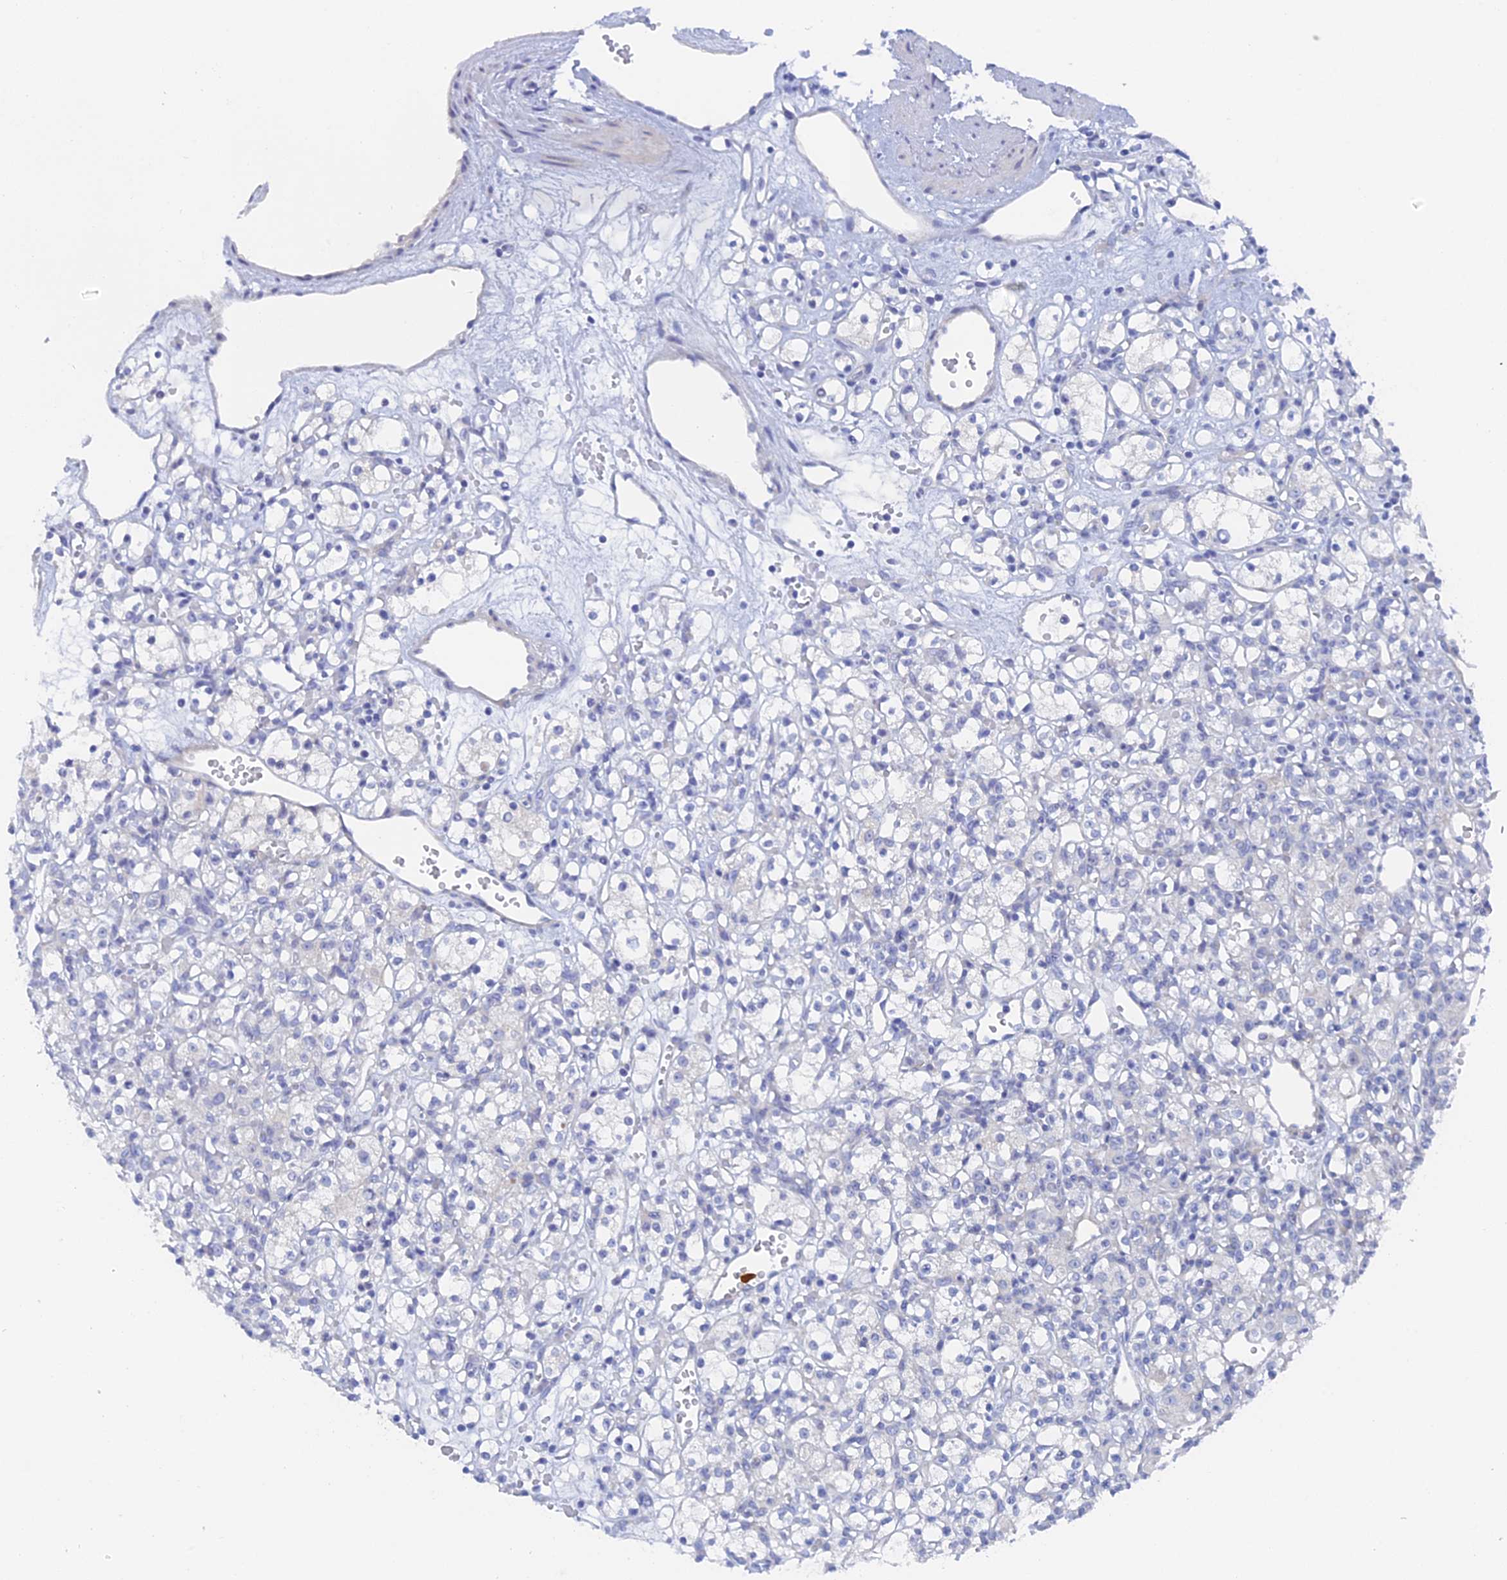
{"staining": {"intensity": "negative", "quantity": "none", "location": "none"}, "tissue": "renal cancer", "cell_type": "Tumor cells", "image_type": "cancer", "snomed": [{"axis": "morphology", "description": "Adenocarcinoma, NOS"}, {"axis": "topography", "description": "Kidney"}], "caption": "Immunohistochemistry (IHC) of renal adenocarcinoma displays no expression in tumor cells.", "gene": "DACT3", "patient": {"sex": "female", "age": 59}}